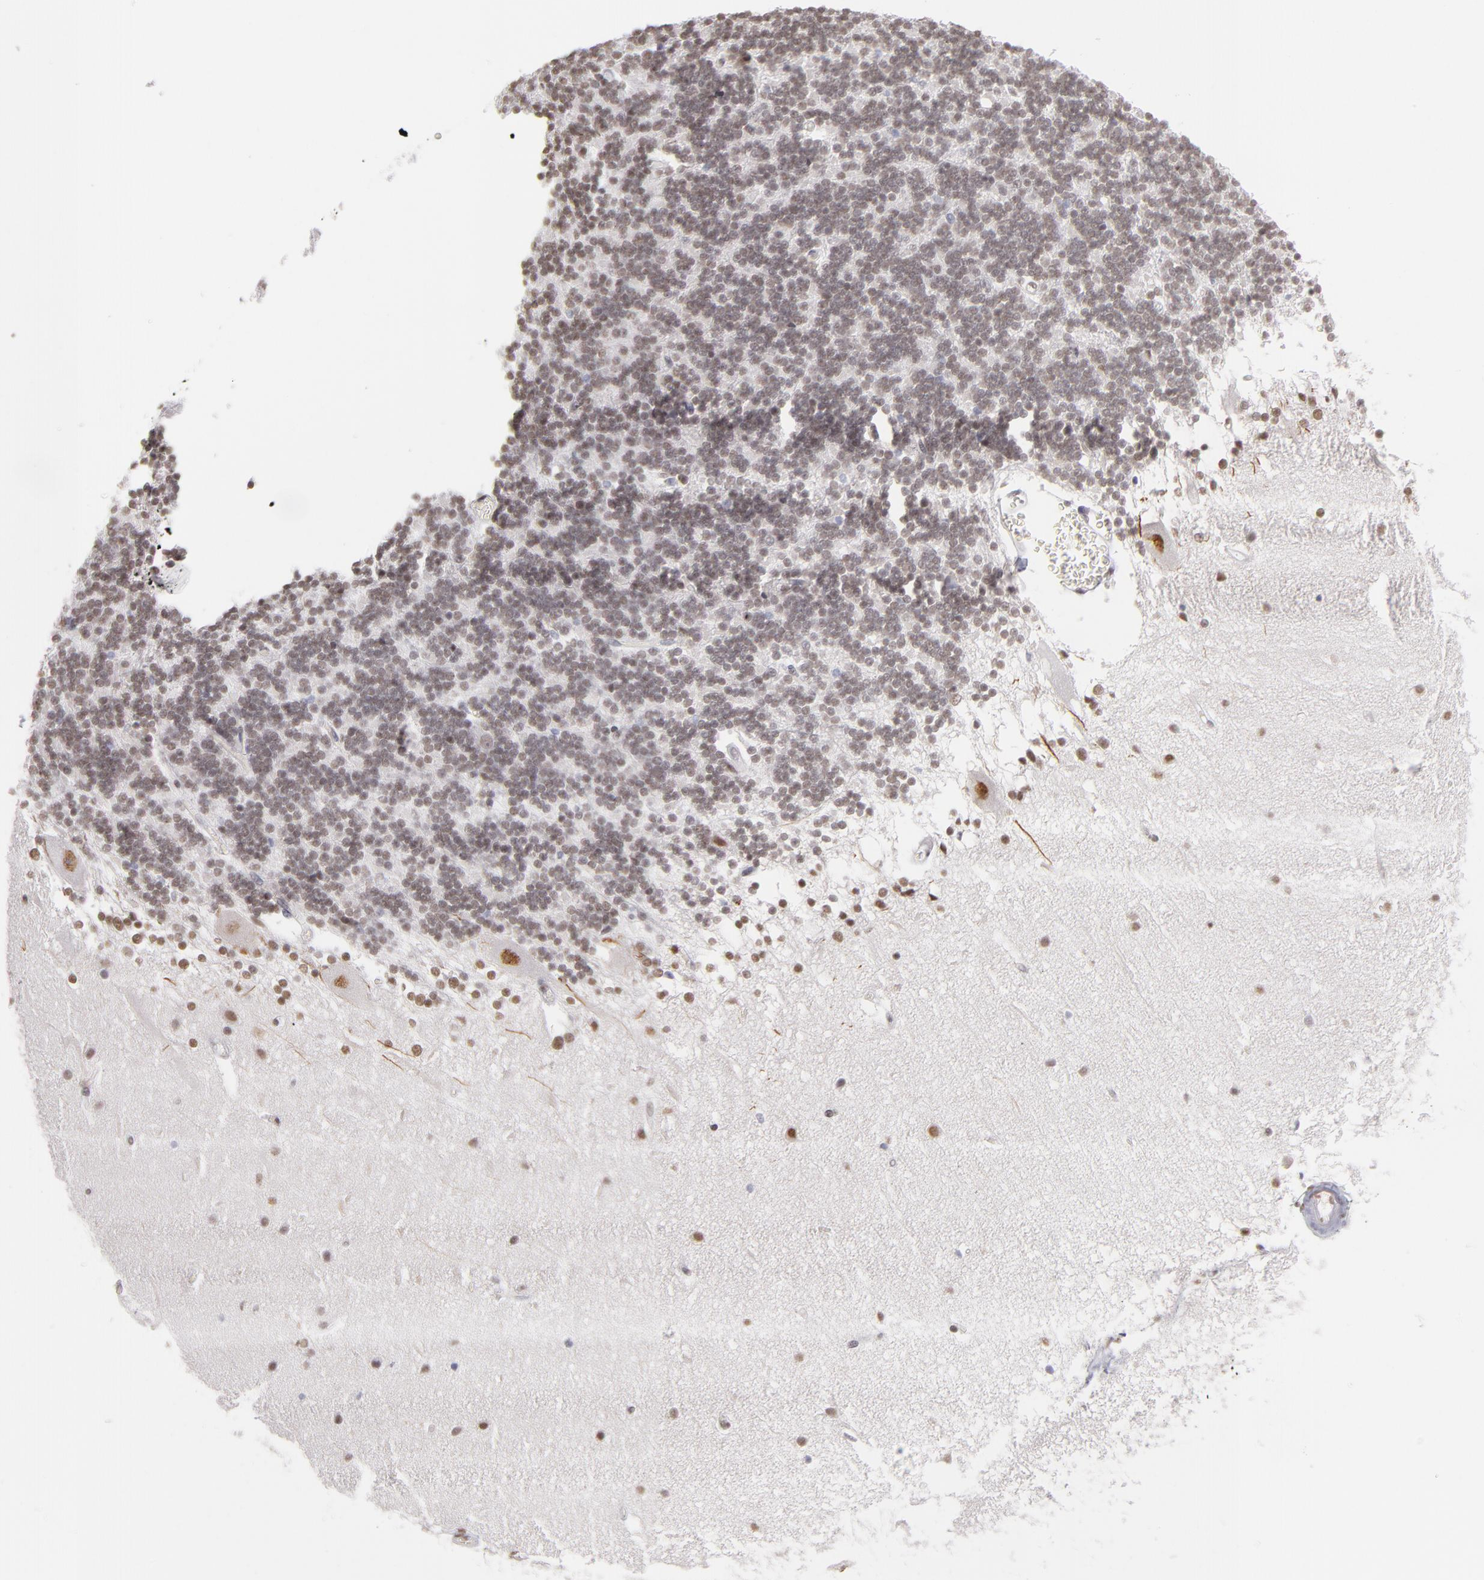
{"staining": {"intensity": "moderate", "quantity": ">75%", "location": "nuclear"}, "tissue": "cerebellum", "cell_type": "Cells in granular layer", "image_type": "normal", "snomed": [{"axis": "morphology", "description": "Normal tissue, NOS"}, {"axis": "topography", "description": "Cerebellum"}], "caption": "Cerebellum stained with DAB IHC exhibits medium levels of moderate nuclear staining in approximately >75% of cells in granular layer.", "gene": "TFAP4", "patient": {"sex": "female", "age": 54}}